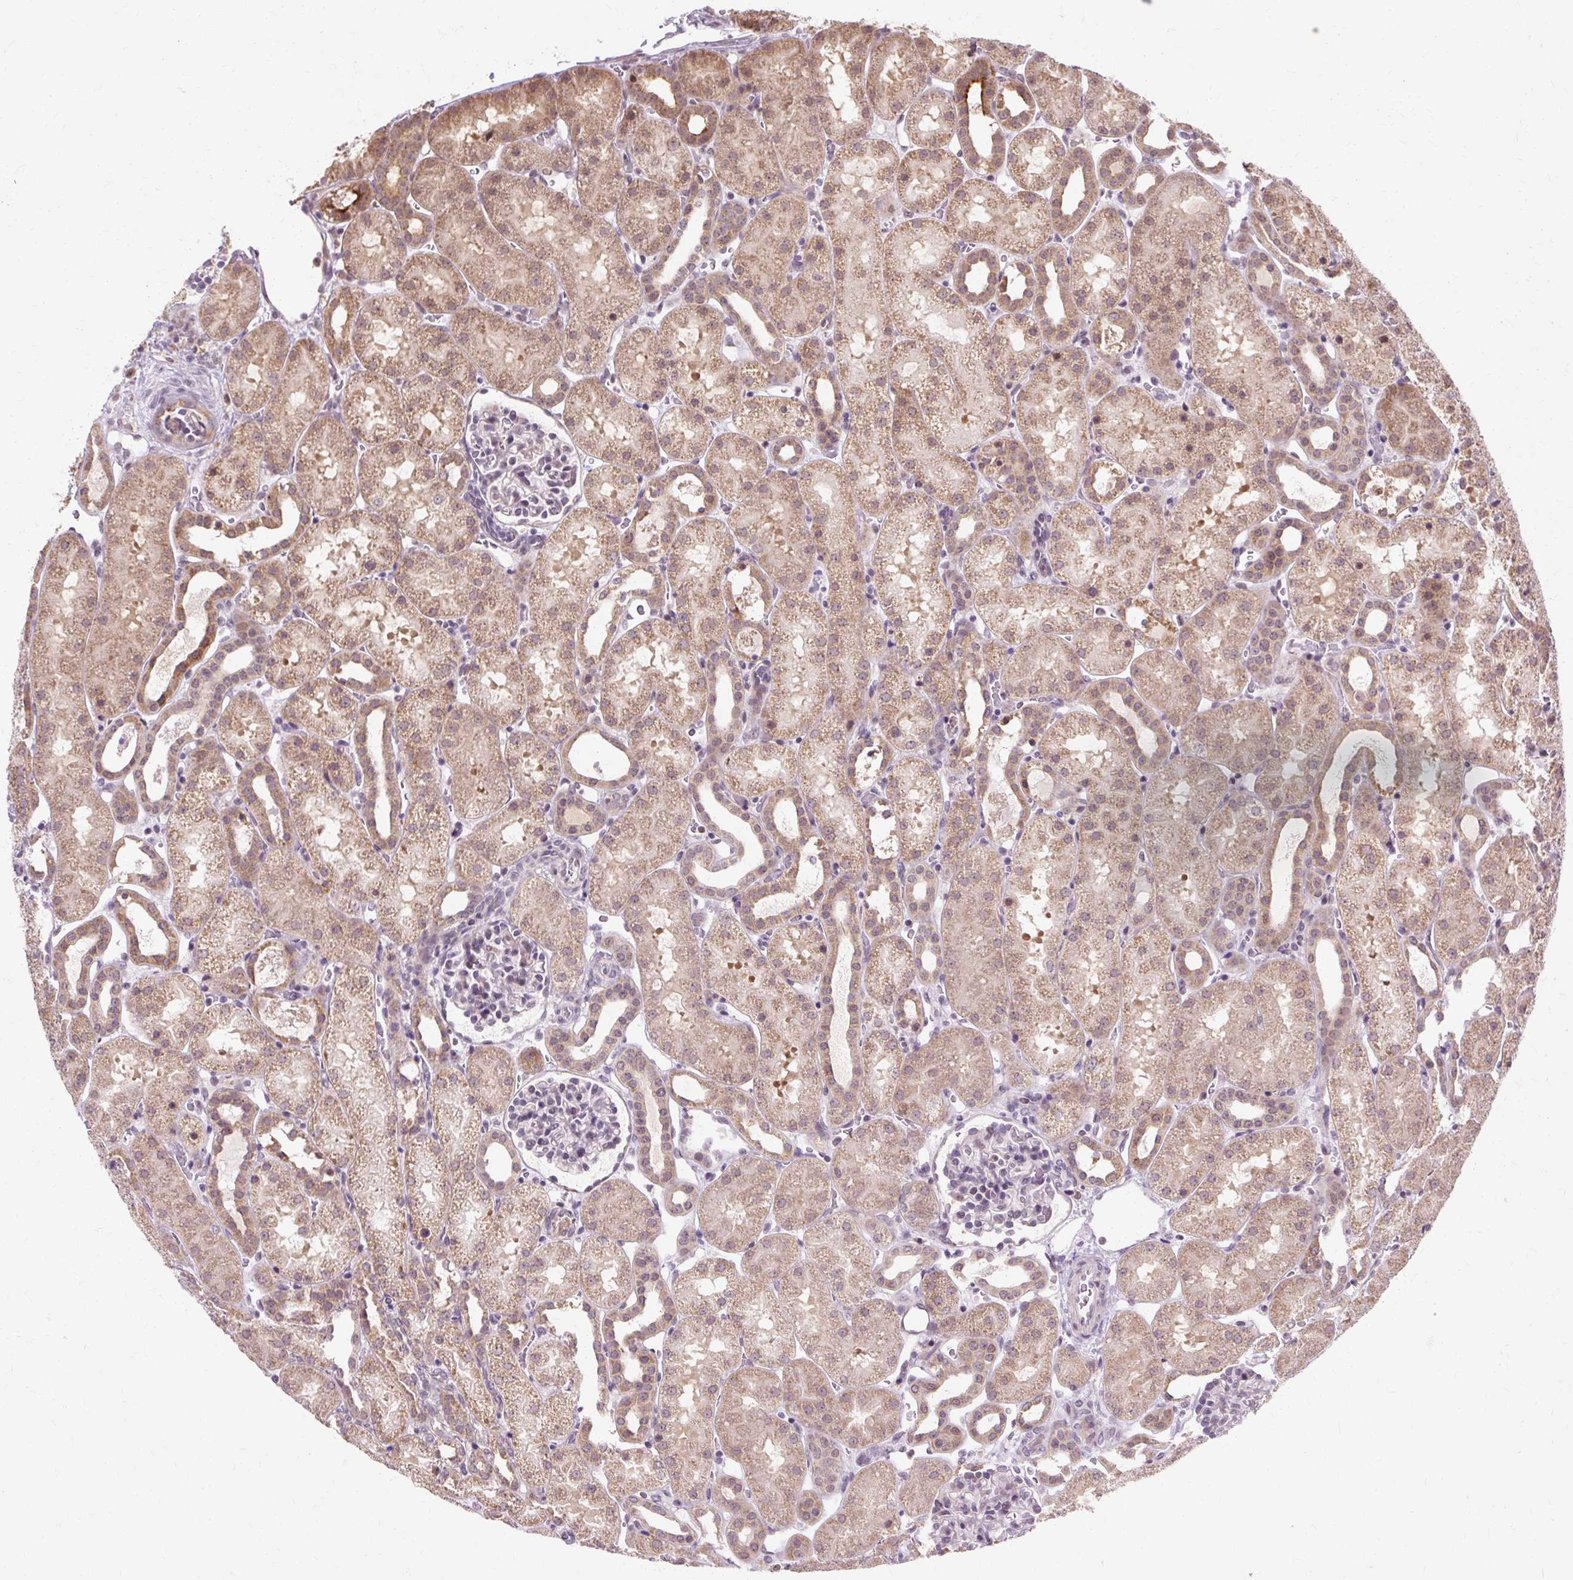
{"staining": {"intensity": "negative", "quantity": "none", "location": "none"}, "tissue": "kidney", "cell_type": "Cells in glomeruli", "image_type": "normal", "snomed": [{"axis": "morphology", "description": "Normal tissue, NOS"}, {"axis": "topography", "description": "Kidney"}], "caption": "The micrograph demonstrates no significant expression in cells in glomeruli of kidney.", "gene": "GEMIN2", "patient": {"sex": "male", "age": 2}}